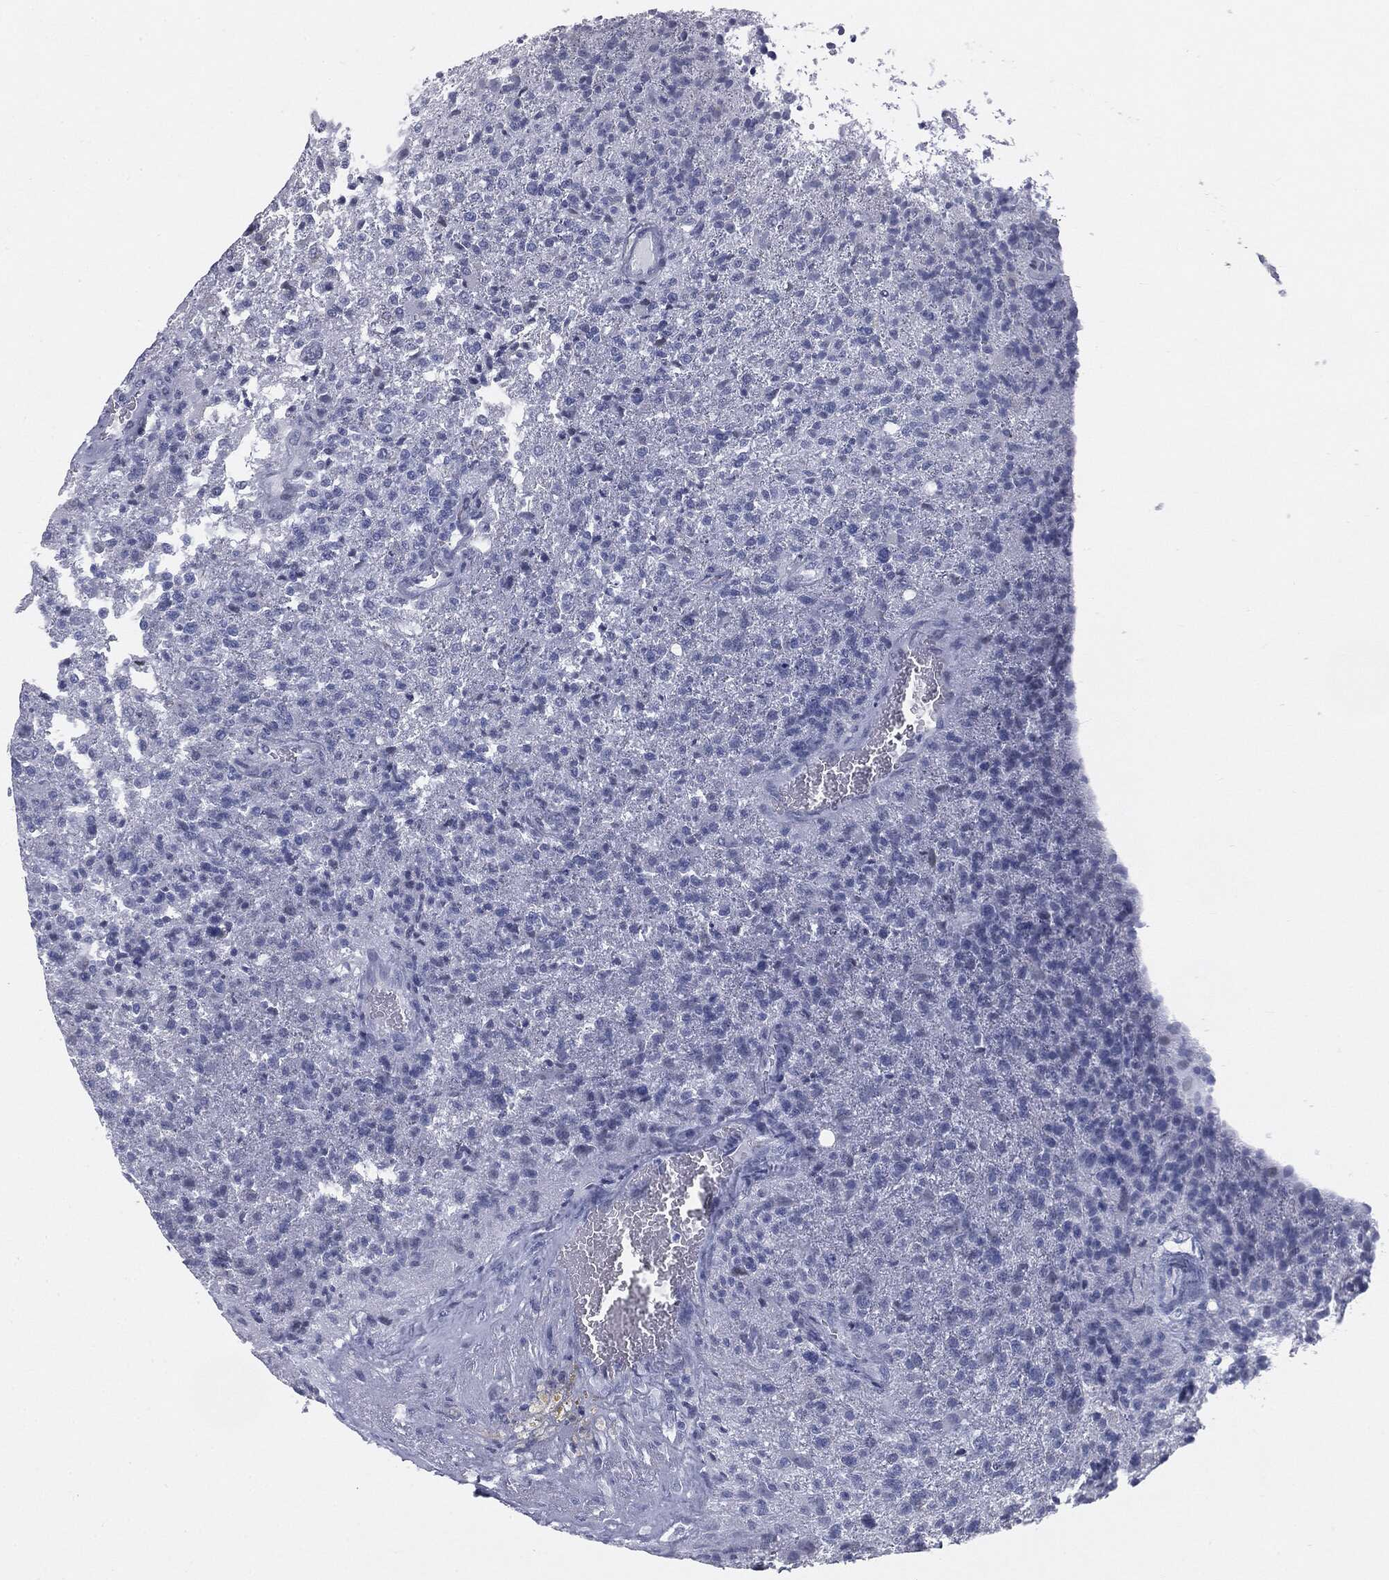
{"staining": {"intensity": "negative", "quantity": "none", "location": "none"}, "tissue": "glioma", "cell_type": "Tumor cells", "image_type": "cancer", "snomed": [{"axis": "morphology", "description": "Glioma, malignant, High grade"}, {"axis": "topography", "description": "Brain"}], "caption": "Immunohistochemistry photomicrograph of human malignant glioma (high-grade) stained for a protein (brown), which demonstrates no expression in tumor cells.", "gene": "TPO", "patient": {"sex": "male", "age": 56}}